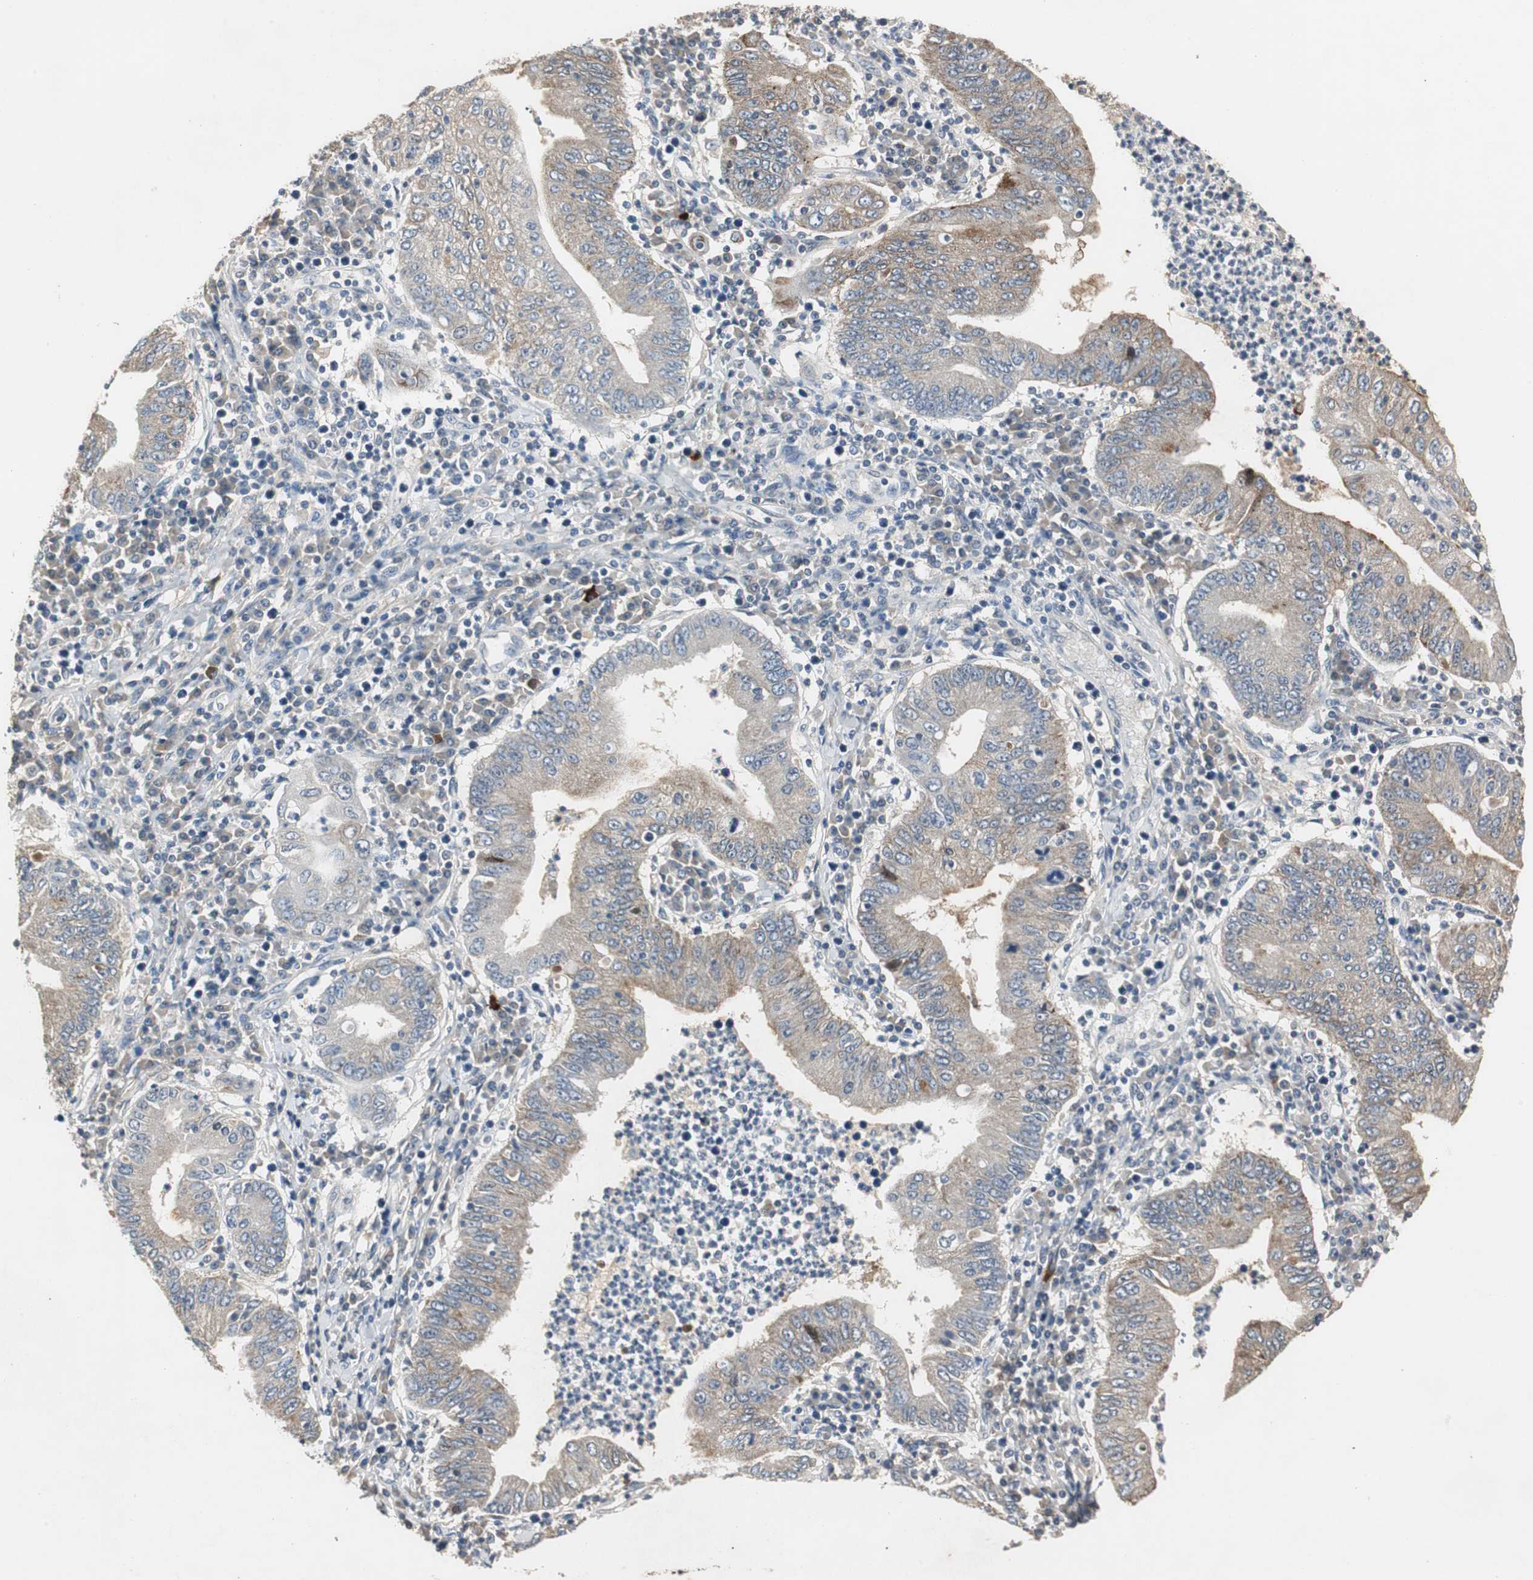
{"staining": {"intensity": "weak", "quantity": ">75%", "location": "cytoplasmic/membranous"}, "tissue": "stomach cancer", "cell_type": "Tumor cells", "image_type": "cancer", "snomed": [{"axis": "morphology", "description": "Normal tissue, NOS"}, {"axis": "morphology", "description": "Adenocarcinoma, NOS"}, {"axis": "topography", "description": "Esophagus"}, {"axis": "topography", "description": "Stomach, upper"}, {"axis": "topography", "description": "Peripheral nerve tissue"}], "caption": "Immunohistochemical staining of human stomach cancer exhibits low levels of weak cytoplasmic/membranous protein expression in approximately >75% of tumor cells. The staining was performed using DAB (3,3'-diaminobenzidine) to visualize the protein expression in brown, while the nuclei were stained in blue with hematoxylin (Magnification: 20x).", "gene": "PTPRN2", "patient": {"sex": "male", "age": 62}}